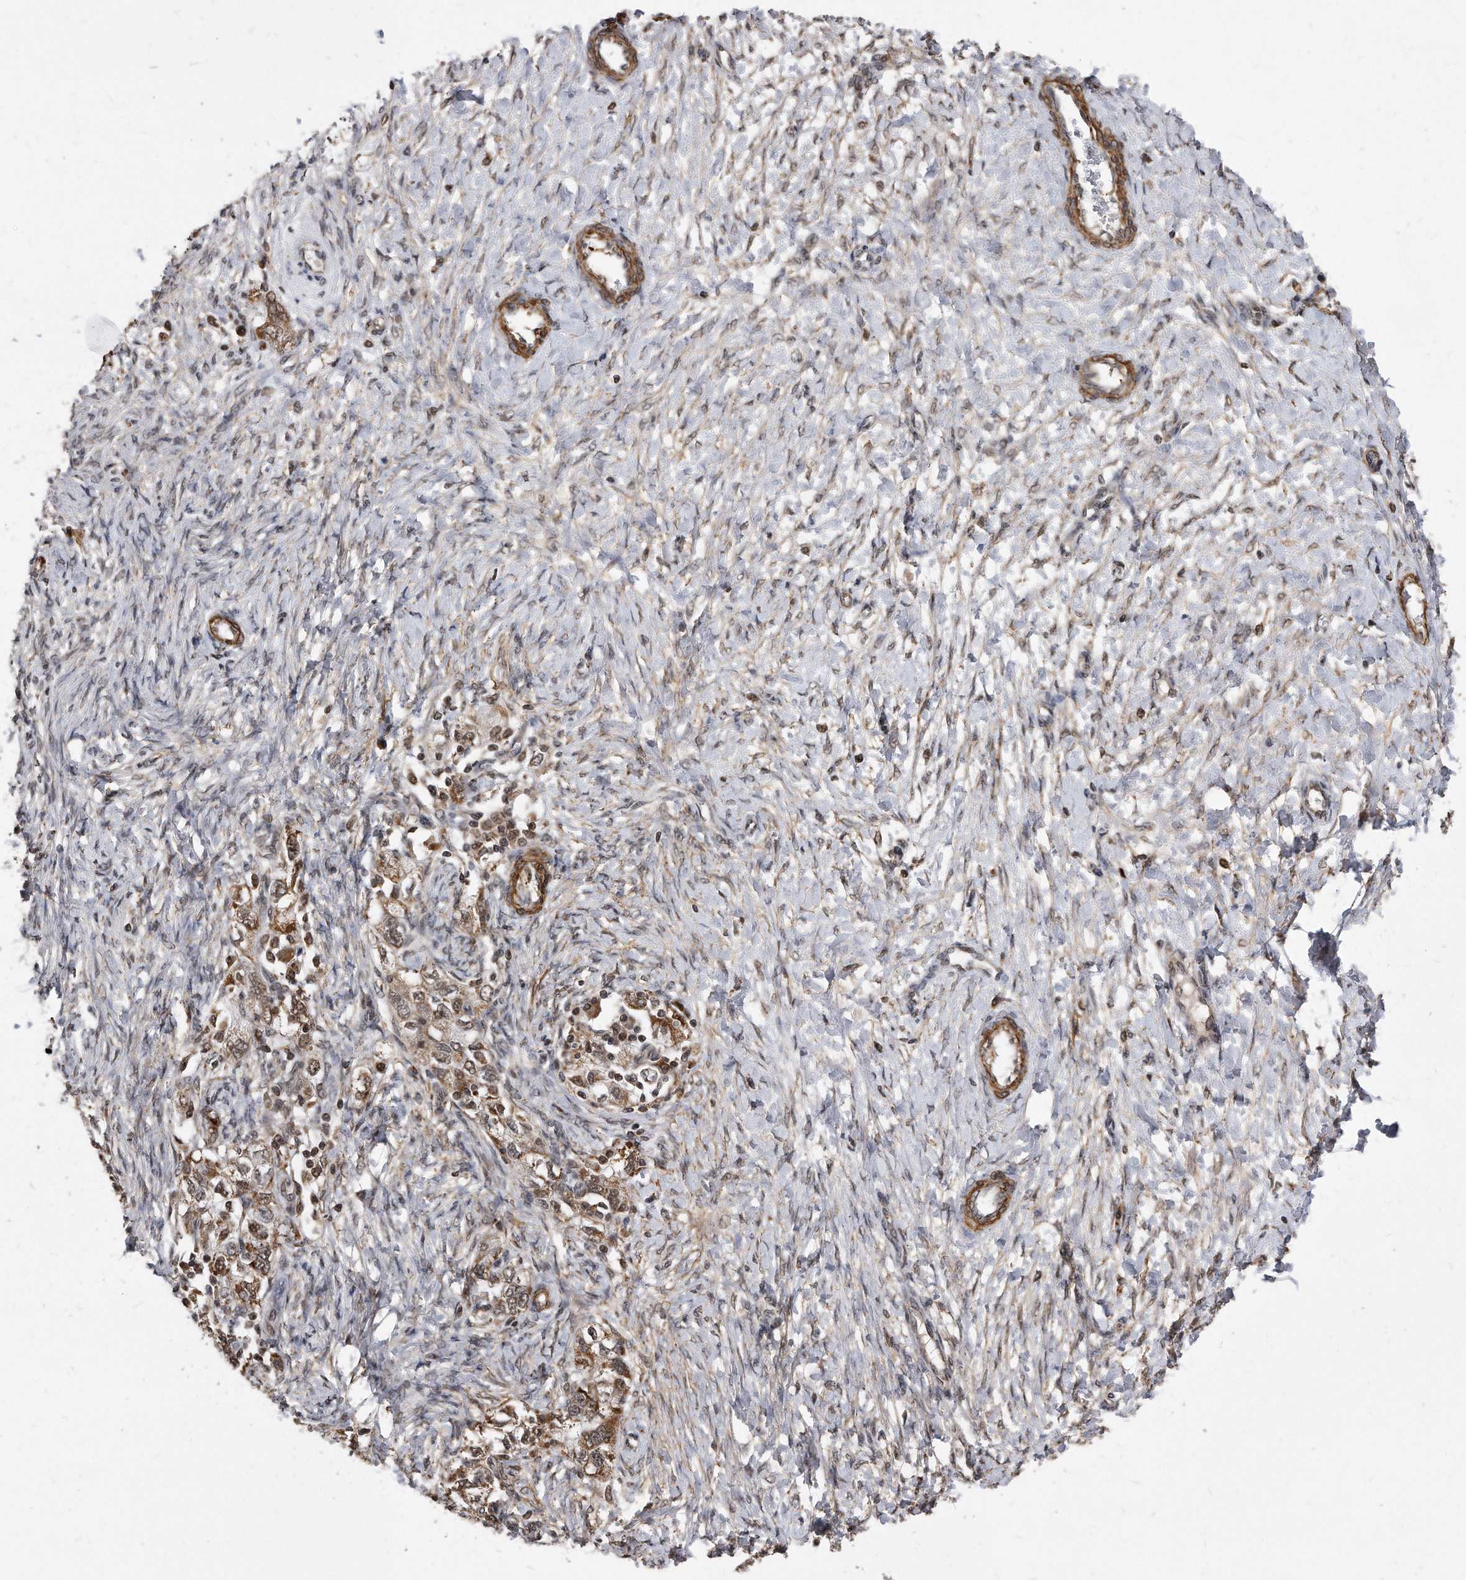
{"staining": {"intensity": "moderate", "quantity": ">75%", "location": "cytoplasmic/membranous,nuclear"}, "tissue": "ovarian cancer", "cell_type": "Tumor cells", "image_type": "cancer", "snomed": [{"axis": "morphology", "description": "Carcinoma, NOS"}, {"axis": "morphology", "description": "Cystadenocarcinoma, serous, NOS"}, {"axis": "topography", "description": "Ovary"}], "caption": "A histopathology image of human ovarian serous cystadenocarcinoma stained for a protein demonstrates moderate cytoplasmic/membranous and nuclear brown staining in tumor cells. Immunohistochemistry (ihc) stains the protein of interest in brown and the nuclei are stained blue.", "gene": "DUSP22", "patient": {"sex": "female", "age": 69}}